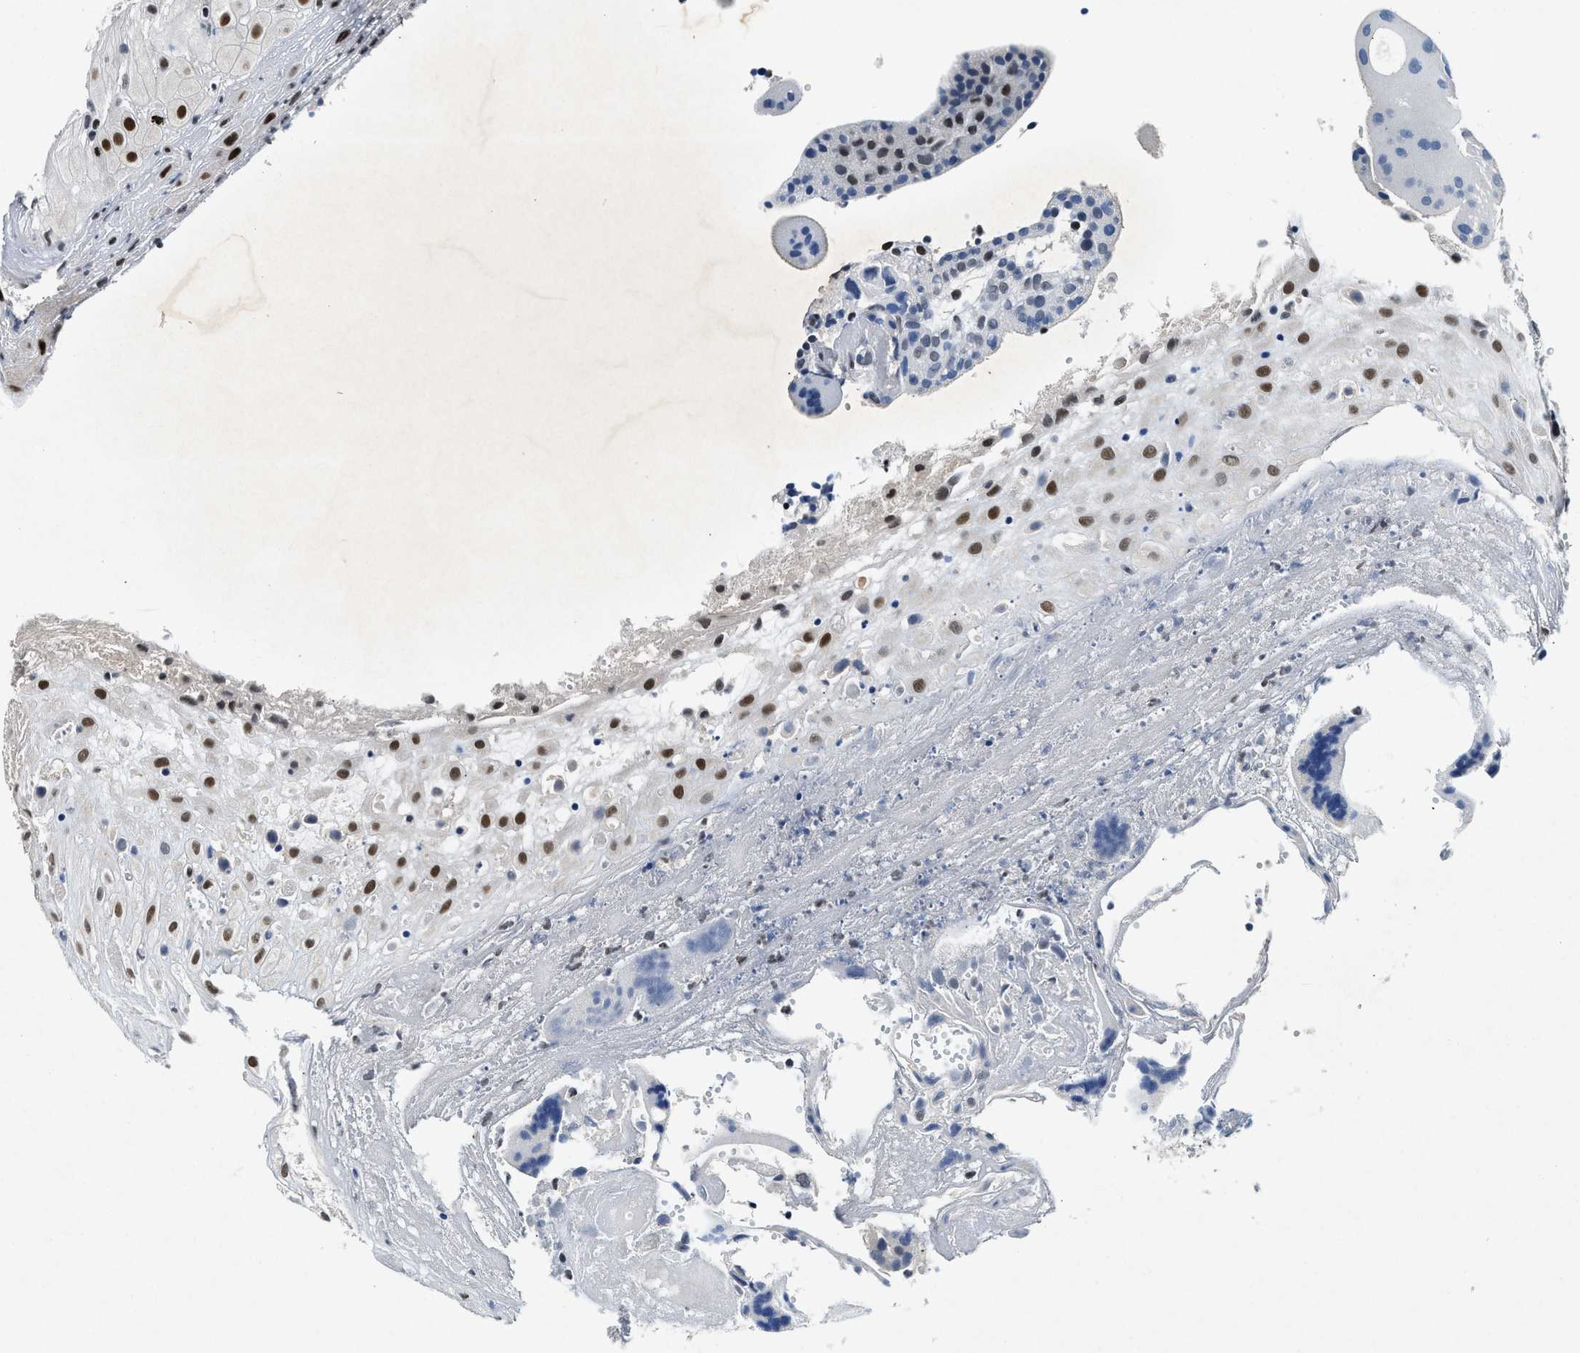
{"staining": {"intensity": "strong", "quantity": ">75%", "location": "nuclear"}, "tissue": "placenta", "cell_type": "Decidual cells", "image_type": "normal", "snomed": [{"axis": "morphology", "description": "Normal tissue, NOS"}, {"axis": "topography", "description": "Placenta"}], "caption": "Immunohistochemical staining of normal human placenta demonstrates high levels of strong nuclear expression in about >75% of decidual cells. (Brightfield microscopy of DAB IHC at high magnification).", "gene": "NCOA1", "patient": {"sex": "female", "age": 18}}